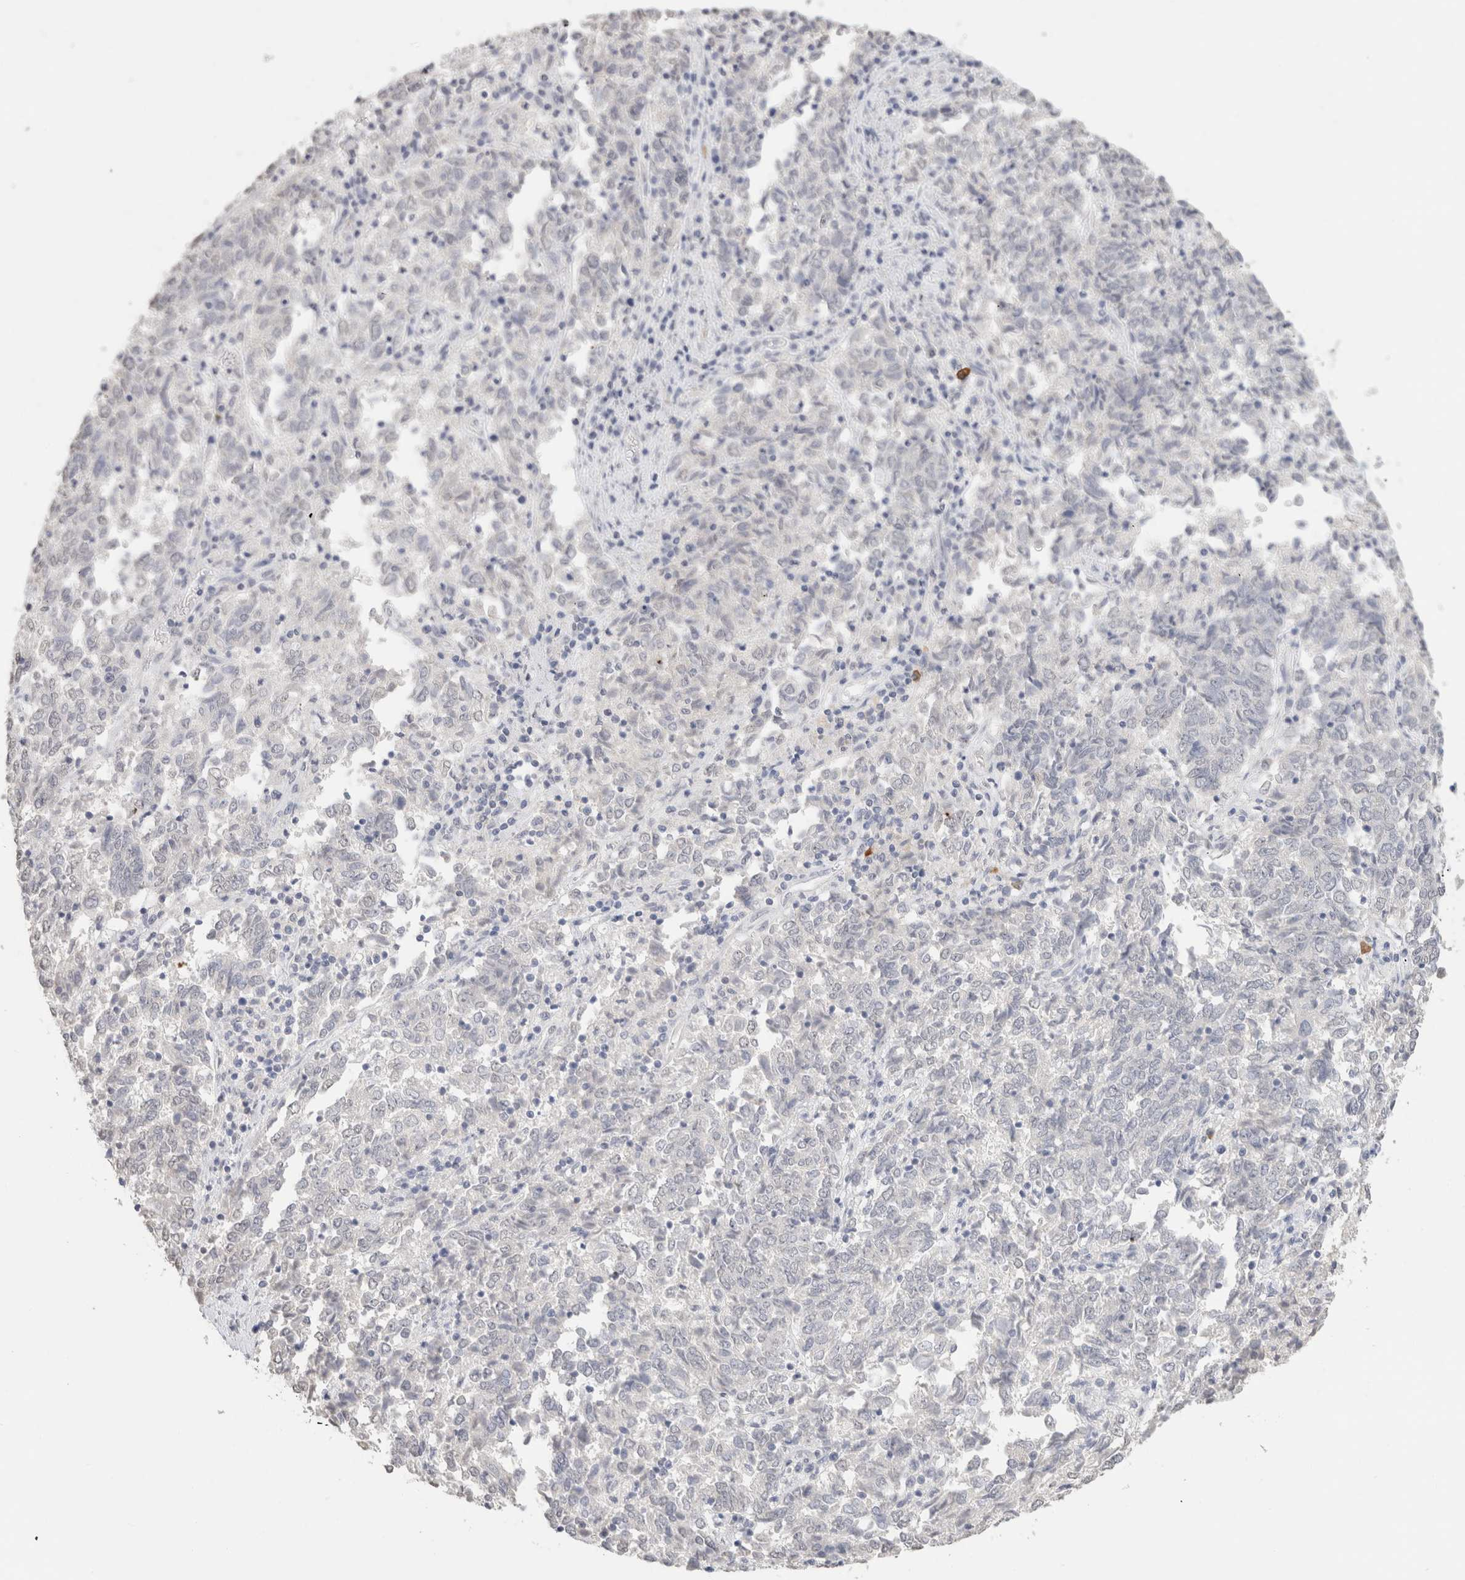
{"staining": {"intensity": "negative", "quantity": "none", "location": "none"}, "tissue": "endometrial cancer", "cell_type": "Tumor cells", "image_type": "cancer", "snomed": [{"axis": "morphology", "description": "Adenocarcinoma, NOS"}, {"axis": "topography", "description": "Endometrium"}], "caption": "High magnification brightfield microscopy of endometrial cancer stained with DAB (brown) and counterstained with hematoxylin (blue): tumor cells show no significant expression.", "gene": "CD80", "patient": {"sex": "female", "age": 80}}